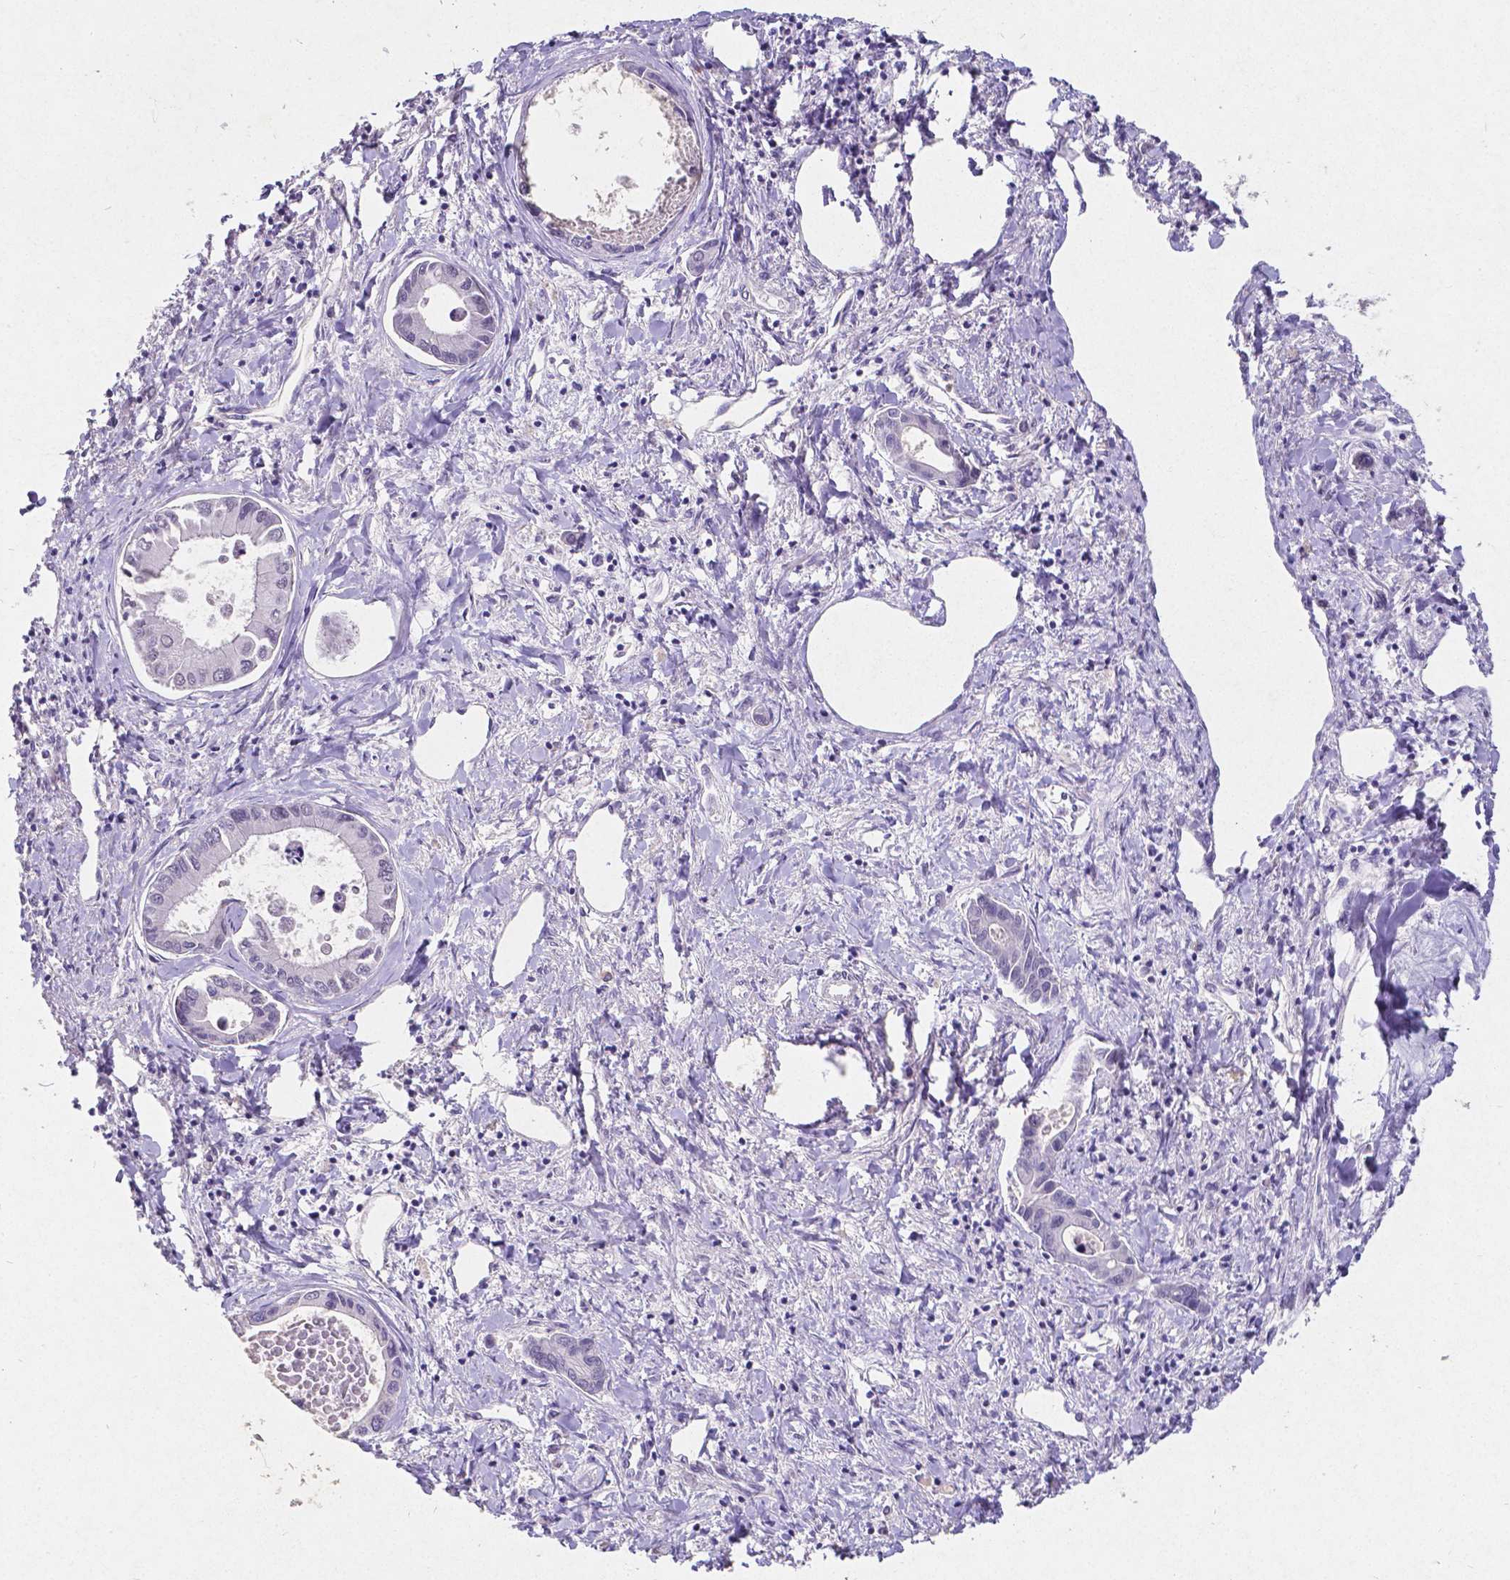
{"staining": {"intensity": "negative", "quantity": "none", "location": "none"}, "tissue": "liver cancer", "cell_type": "Tumor cells", "image_type": "cancer", "snomed": [{"axis": "morphology", "description": "Cholangiocarcinoma"}, {"axis": "topography", "description": "Liver"}], "caption": "High power microscopy image of an immunohistochemistry (IHC) histopathology image of liver cancer (cholangiocarcinoma), revealing no significant expression in tumor cells.", "gene": "SATB2", "patient": {"sex": "male", "age": 66}}